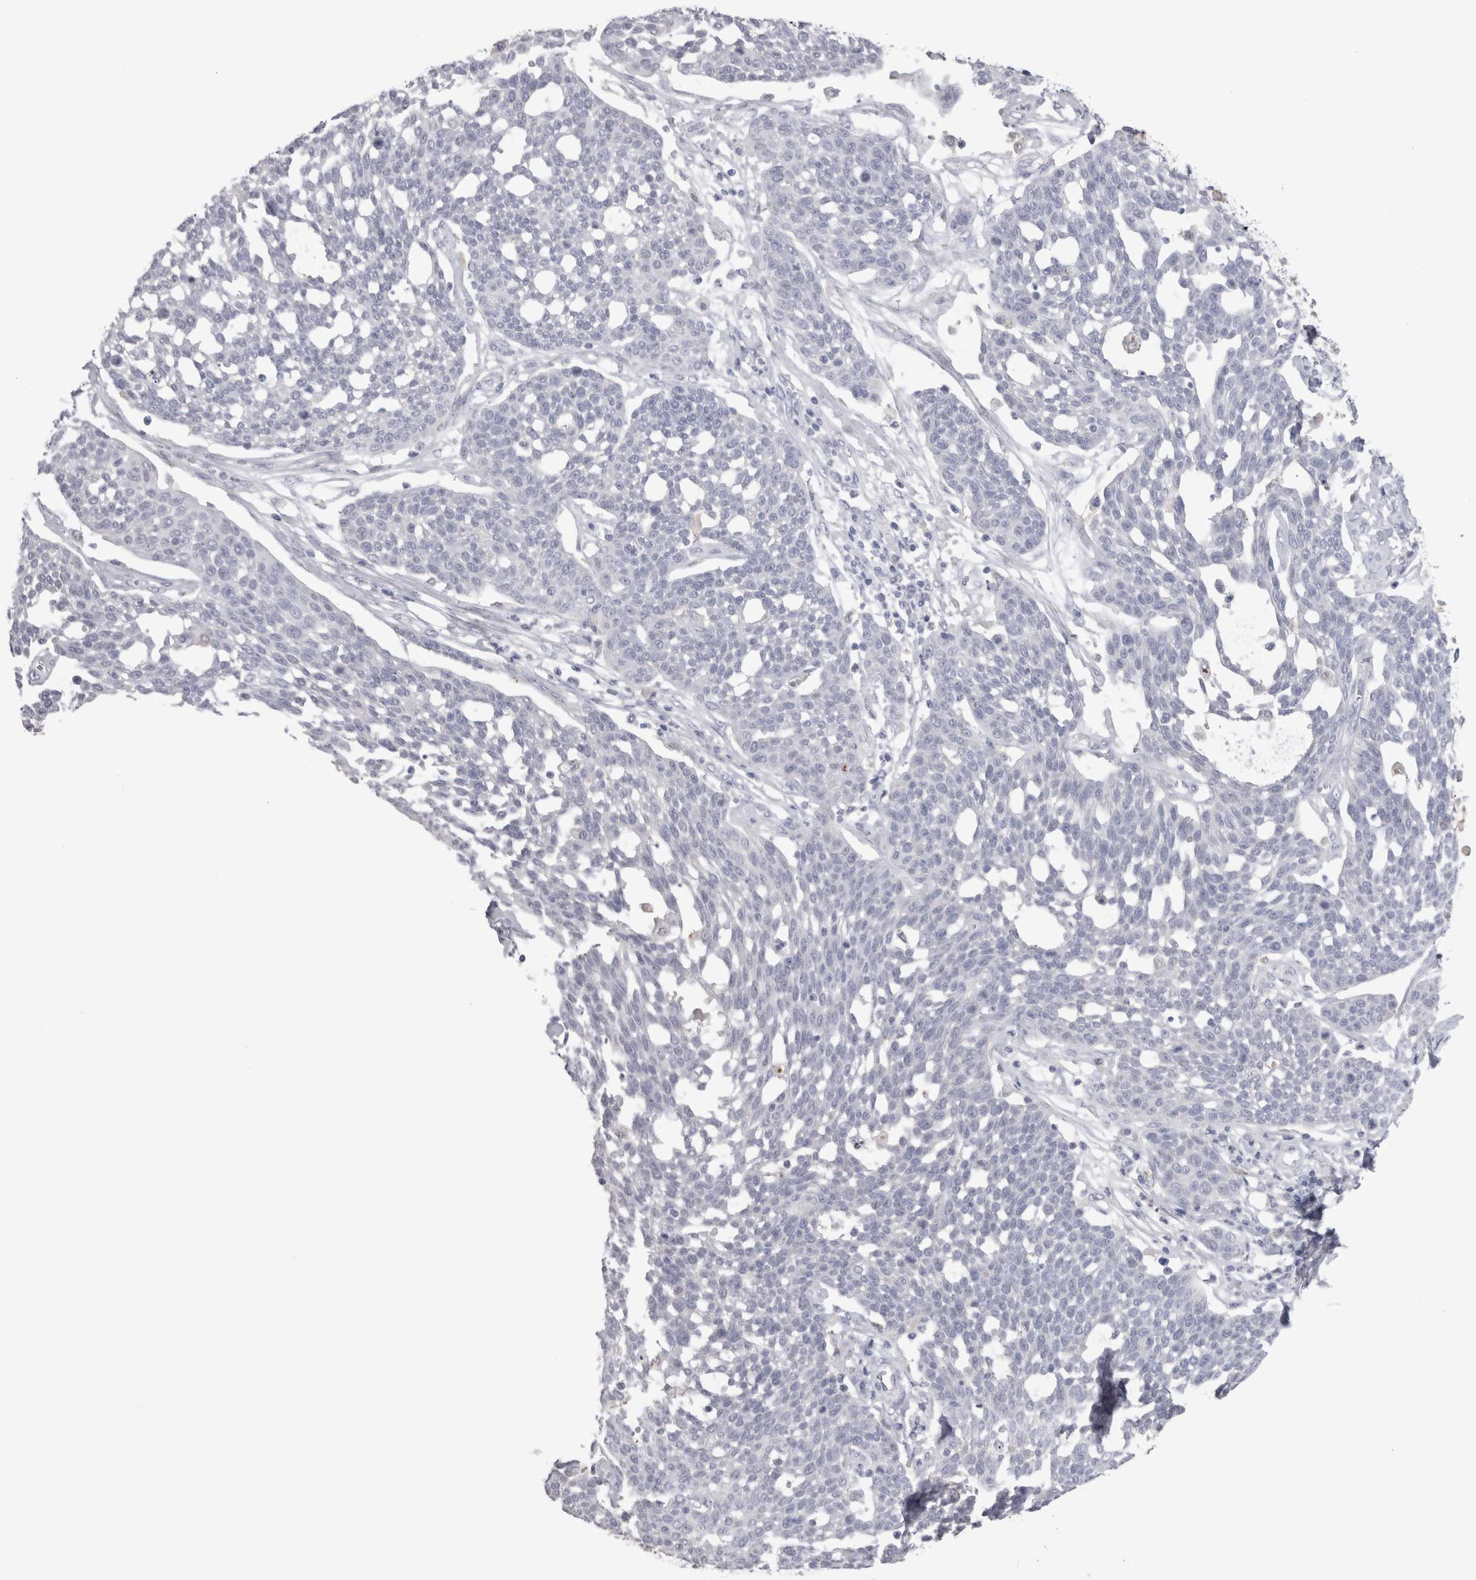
{"staining": {"intensity": "negative", "quantity": "none", "location": "none"}, "tissue": "cervical cancer", "cell_type": "Tumor cells", "image_type": "cancer", "snomed": [{"axis": "morphology", "description": "Squamous cell carcinoma, NOS"}, {"axis": "topography", "description": "Cervix"}], "caption": "Immunohistochemistry histopathology image of cervical squamous cell carcinoma stained for a protein (brown), which shows no staining in tumor cells. (DAB IHC with hematoxylin counter stain).", "gene": "SUCNR1", "patient": {"sex": "female", "age": 34}}